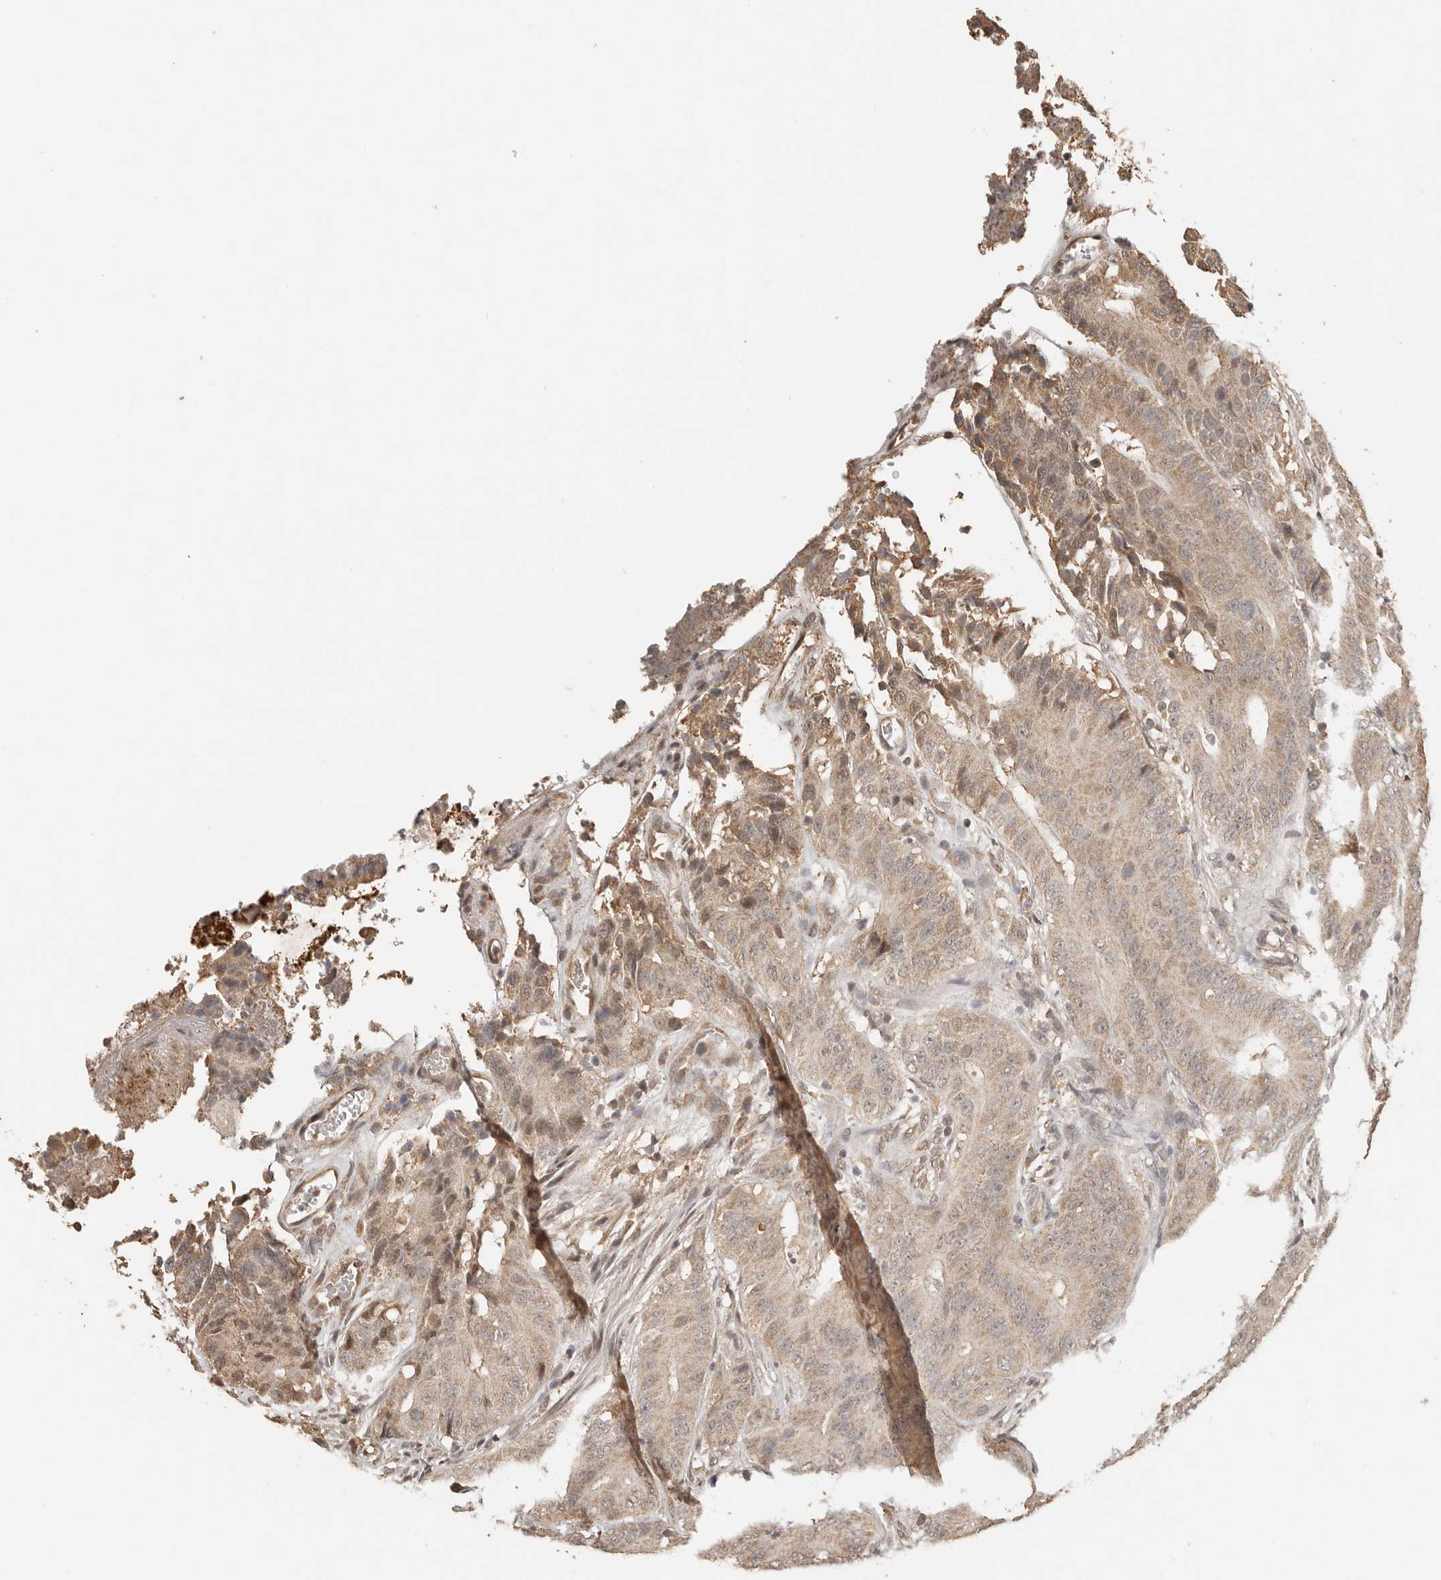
{"staining": {"intensity": "moderate", "quantity": ">75%", "location": "cytoplasmic/membranous"}, "tissue": "colorectal cancer", "cell_type": "Tumor cells", "image_type": "cancer", "snomed": [{"axis": "morphology", "description": "Adenocarcinoma, NOS"}, {"axis": "topography", "description": "Colon"}], "caption": "High-magnification brightfield microscopy of colorectal cancer stained with DAB (brown) and counterstained with hematoxylin (blue). tumor cells exhibit moderate cytoplasmic/membranous positivity is present in approximately>75% of cells.", "gene": "SEC14L1", "patient": {"sex": "male", "age": 83}}